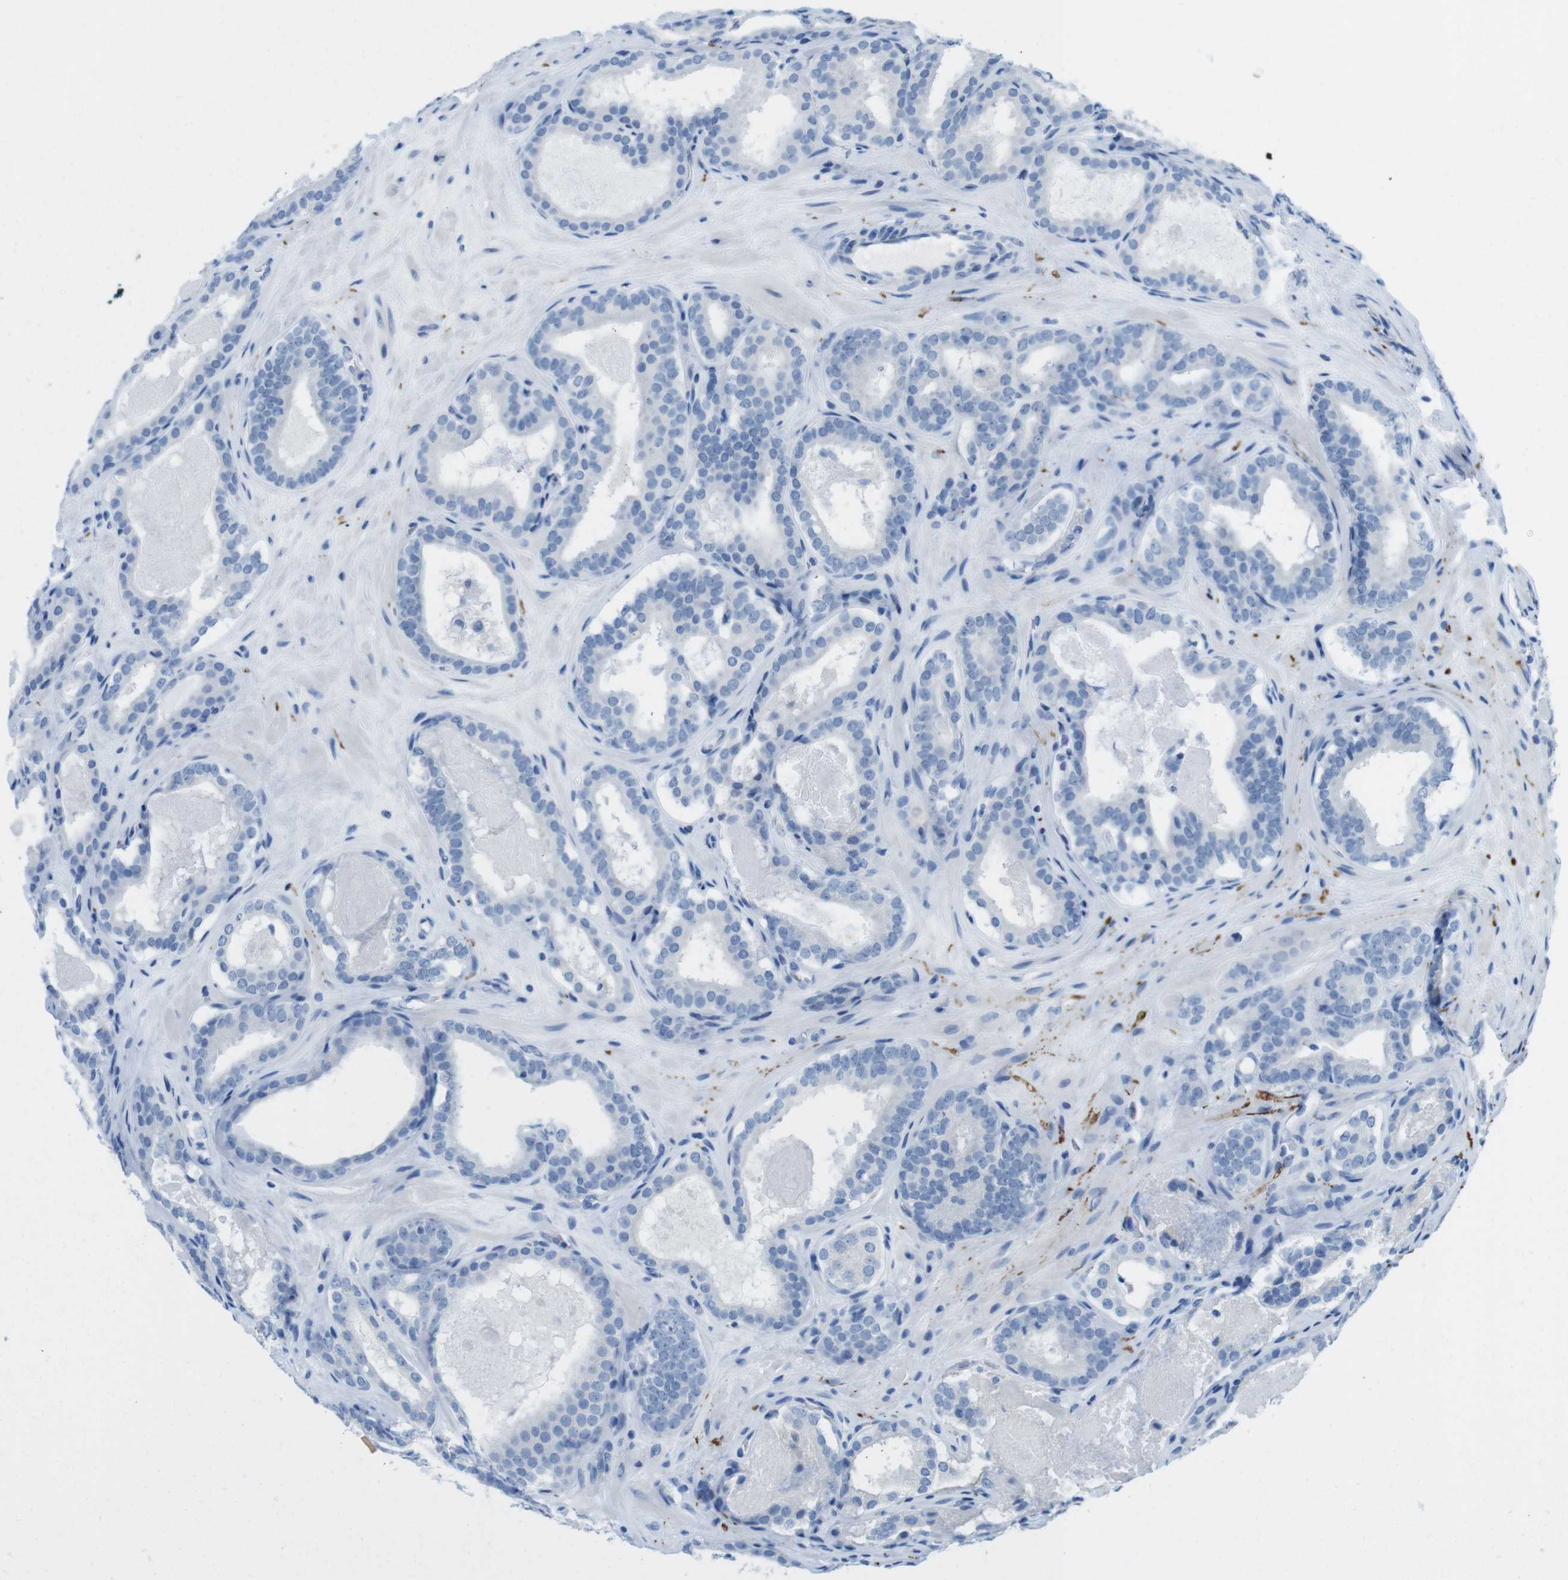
{"staining": {"intensity": "negative", "quantity": "none", "location": "none"}, "tissue": "prostate cancer", "cell_type": "Tumor cells", "image_type": "cancer", "snomed": [{"axis": "morphology", "description": "Adenocarcinoma, High grade"}, {"axis": "topography", "description": "Prostate"}], "caption": "This histopathology image is of prostate cancer stained with IHC to label a protein in brown with the nuclei are counter-stained blue. There is no staining in tumor cells.", "gene": "GAP43", "patient": {"sex": "male", "age": 60}}